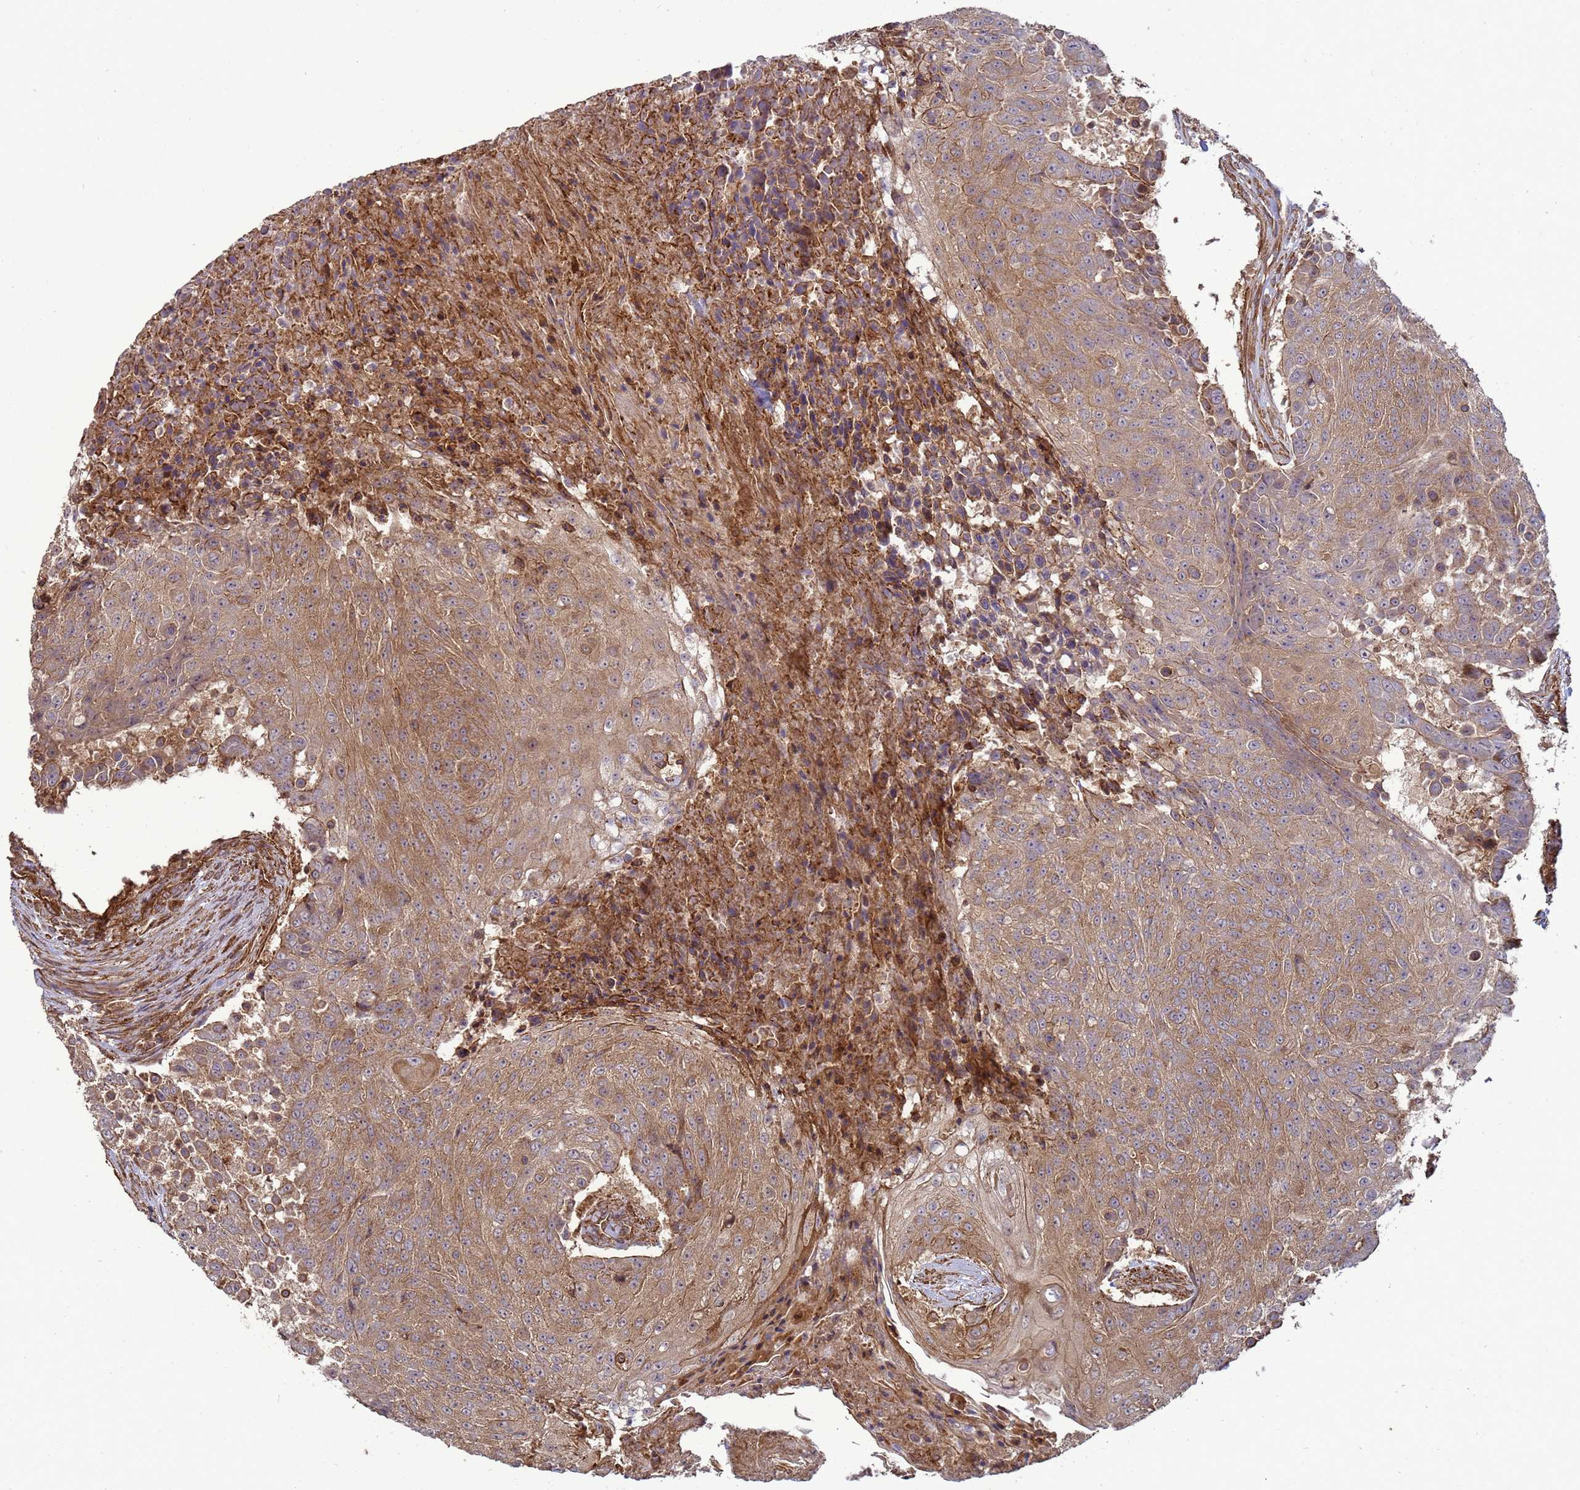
{"staining": {"intensity": "moderate", "quantity": ">75%", "location": "cytoplasmic/membranous"}, "tissue": "urothelial cancer", "cell_type": "Tumor cells", "image_type": "cancer", "snomed": [{"axis": "morphology", "description": "Urothelial carcinoma, High grade"}, {"axis": "topography", "description": "Urinary bladder"}], "caption": "A brown stain shows moderate cytoplasmic/membranous expression of a protein in human urothelial cancer tumor cells.", "gene": "CNOT1", "patient": {"sex": "female", "age": 63}}